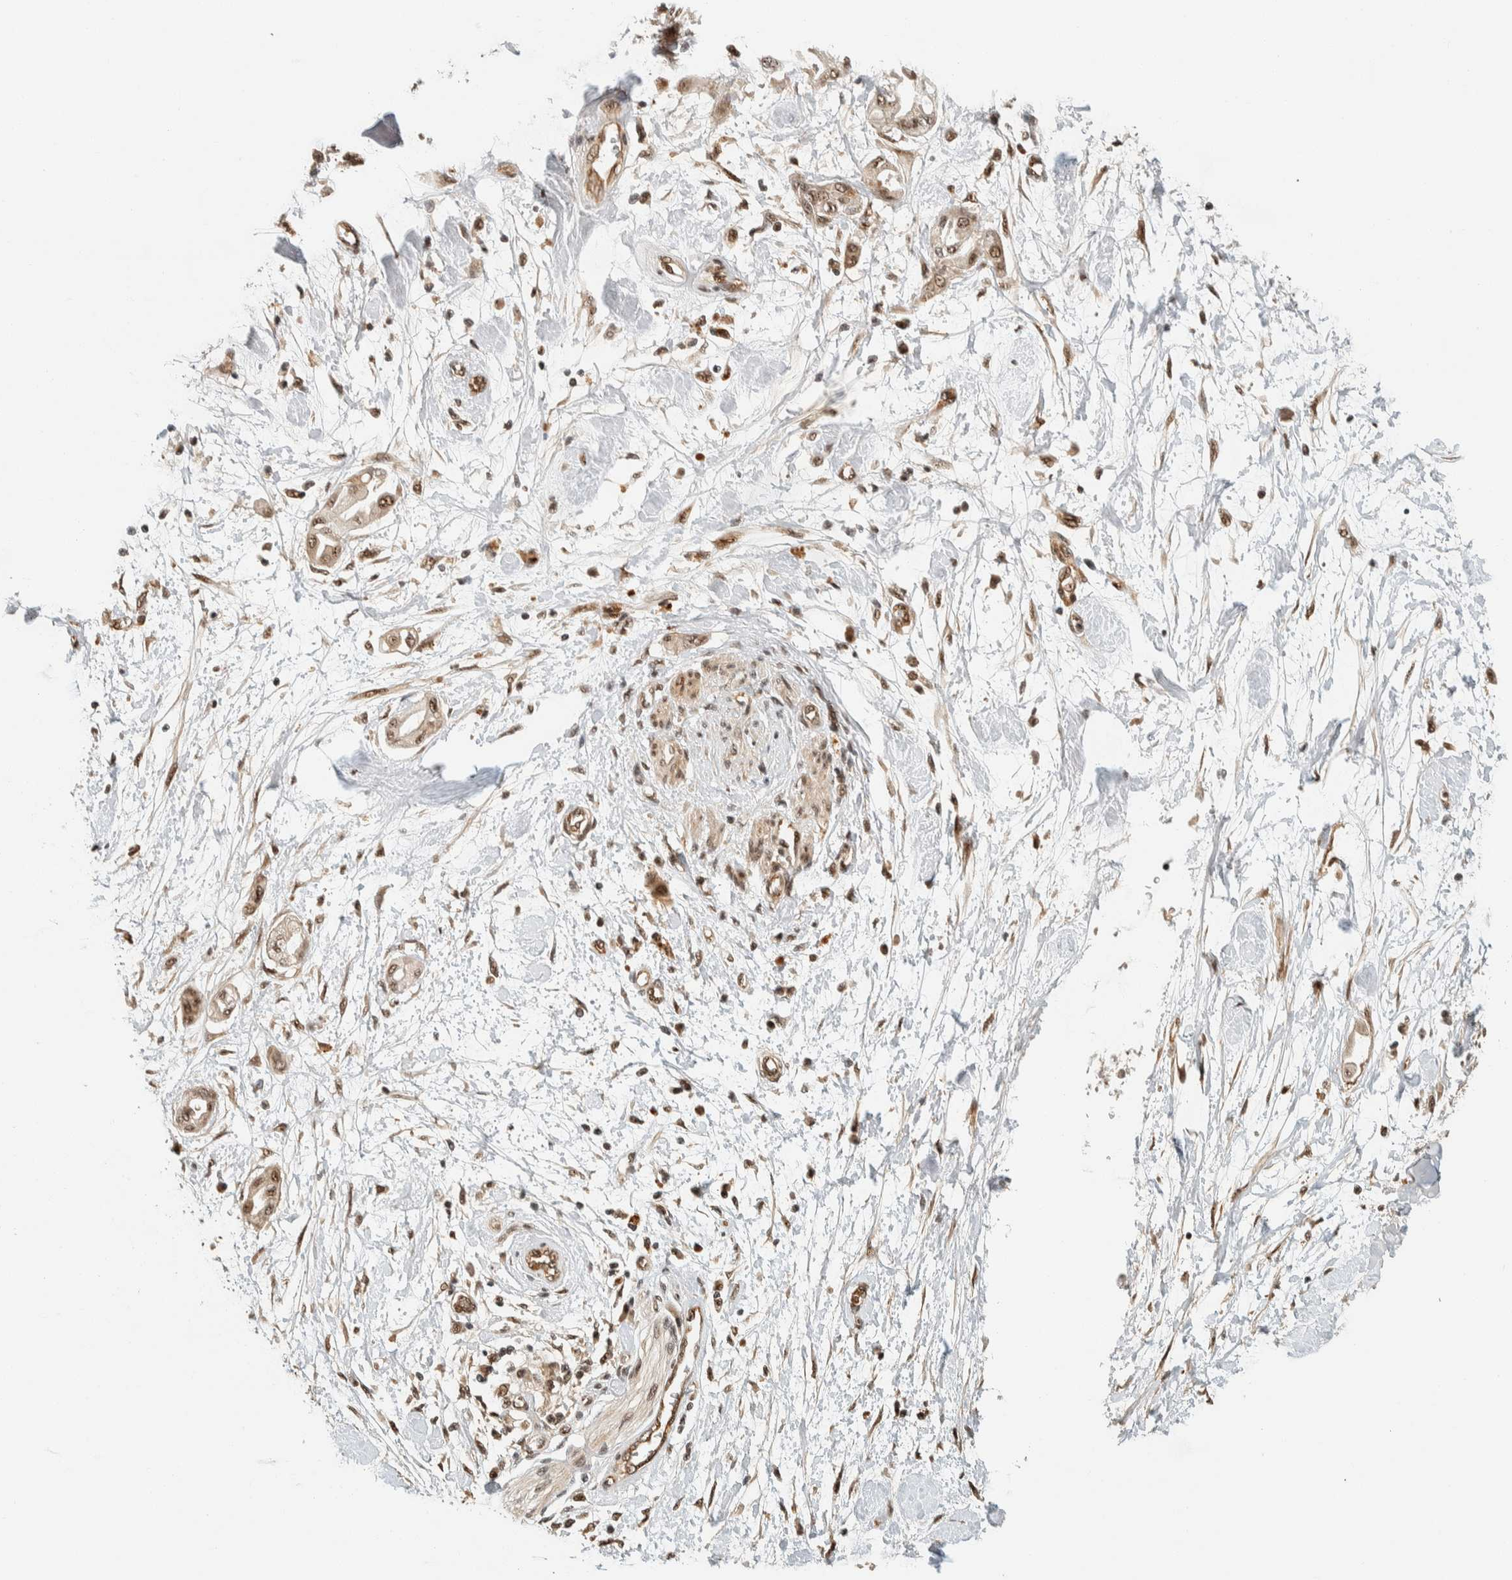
{"staining": {"intensity": "moderate", "quantity": ">75%", "location": "nuclear"}, "tissue": "pancreatic cancer", "cell_type": "Tumor cells", "image_type": "cancer", "snomed": [{"axis": "morphology", "description": "Adenocarcinoma, NOS"}, {"axis": "morphology", "description": "Adenocarcinoma, metastatic, NOS"}, {"axis": "topography", "description": "Lymph node"}, {"axis": "topography", "description": "Pancreas"}, {"axis": "topography", "description": "Duodenum"}], "caption": "Pancreatic cancer (metastatic adenocarcinoma) stained for a protein (brown) shows moderate nuclear positive positivity in approximately >75% of tumor cells.", "gene": "SIK1", "patient": {"sex": "female", "age": 64}}